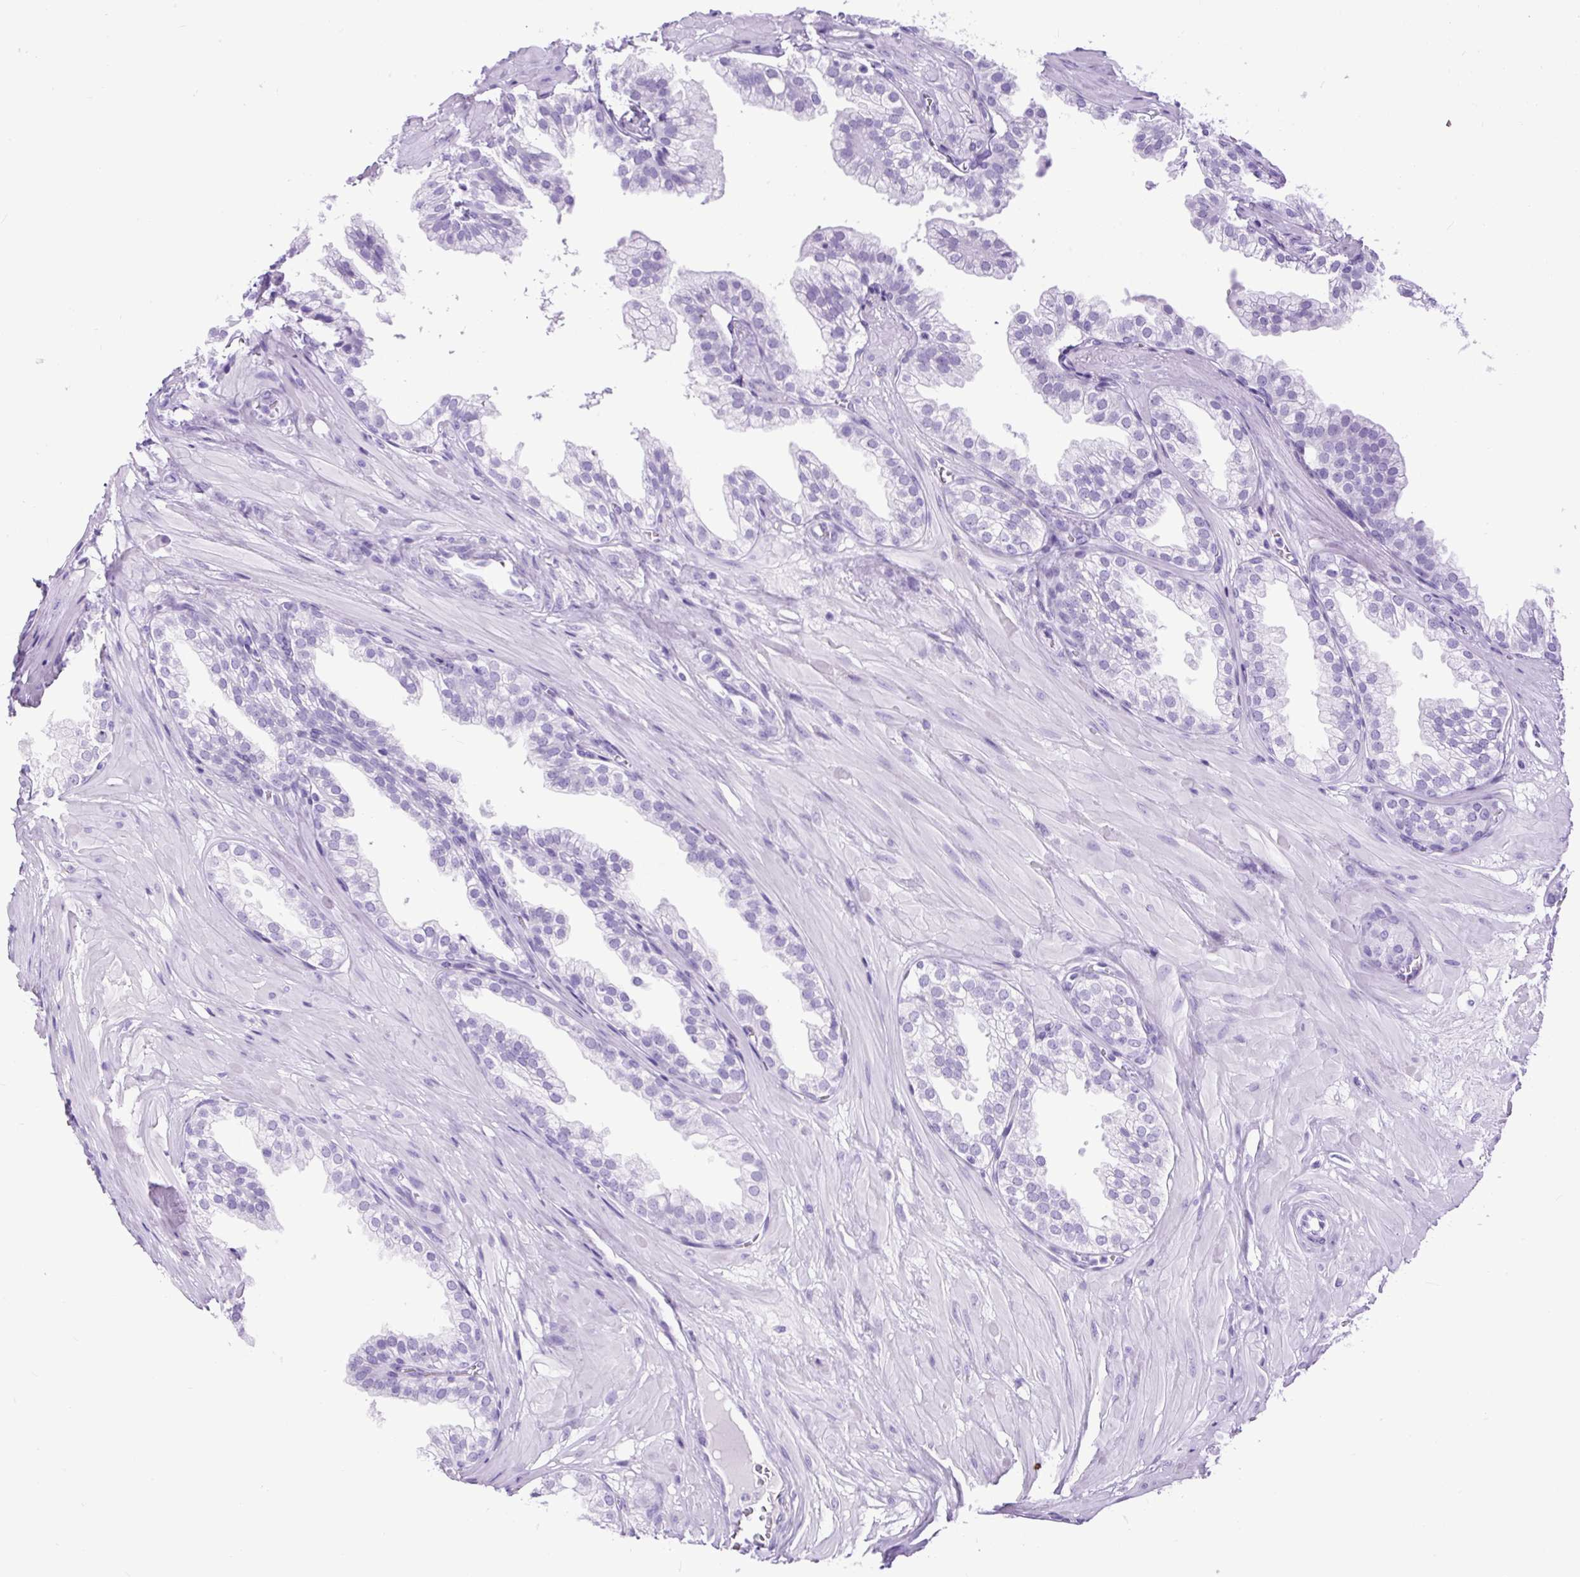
{"staining": {"intensity": "negative", "quantity": "none", "location": "none"}, "tissue": "prostate", "cell_type": "Glandular cells", "image_type": "normal", "snomed": [{"axis": "morphology", "description": "Normal tissue, NOS"}, {"axis": "topography", "description": "Prostate"}, {"axis": "topography", "description": "Peripheral nerve tissue"}], "caption": "IHC micrograph of benign prostate: prostate stained with DAB exhibits no significant protein staining in glandular cells.", "gene": "RACGAP1", "patient": {"sex": "male", "age": 55}}